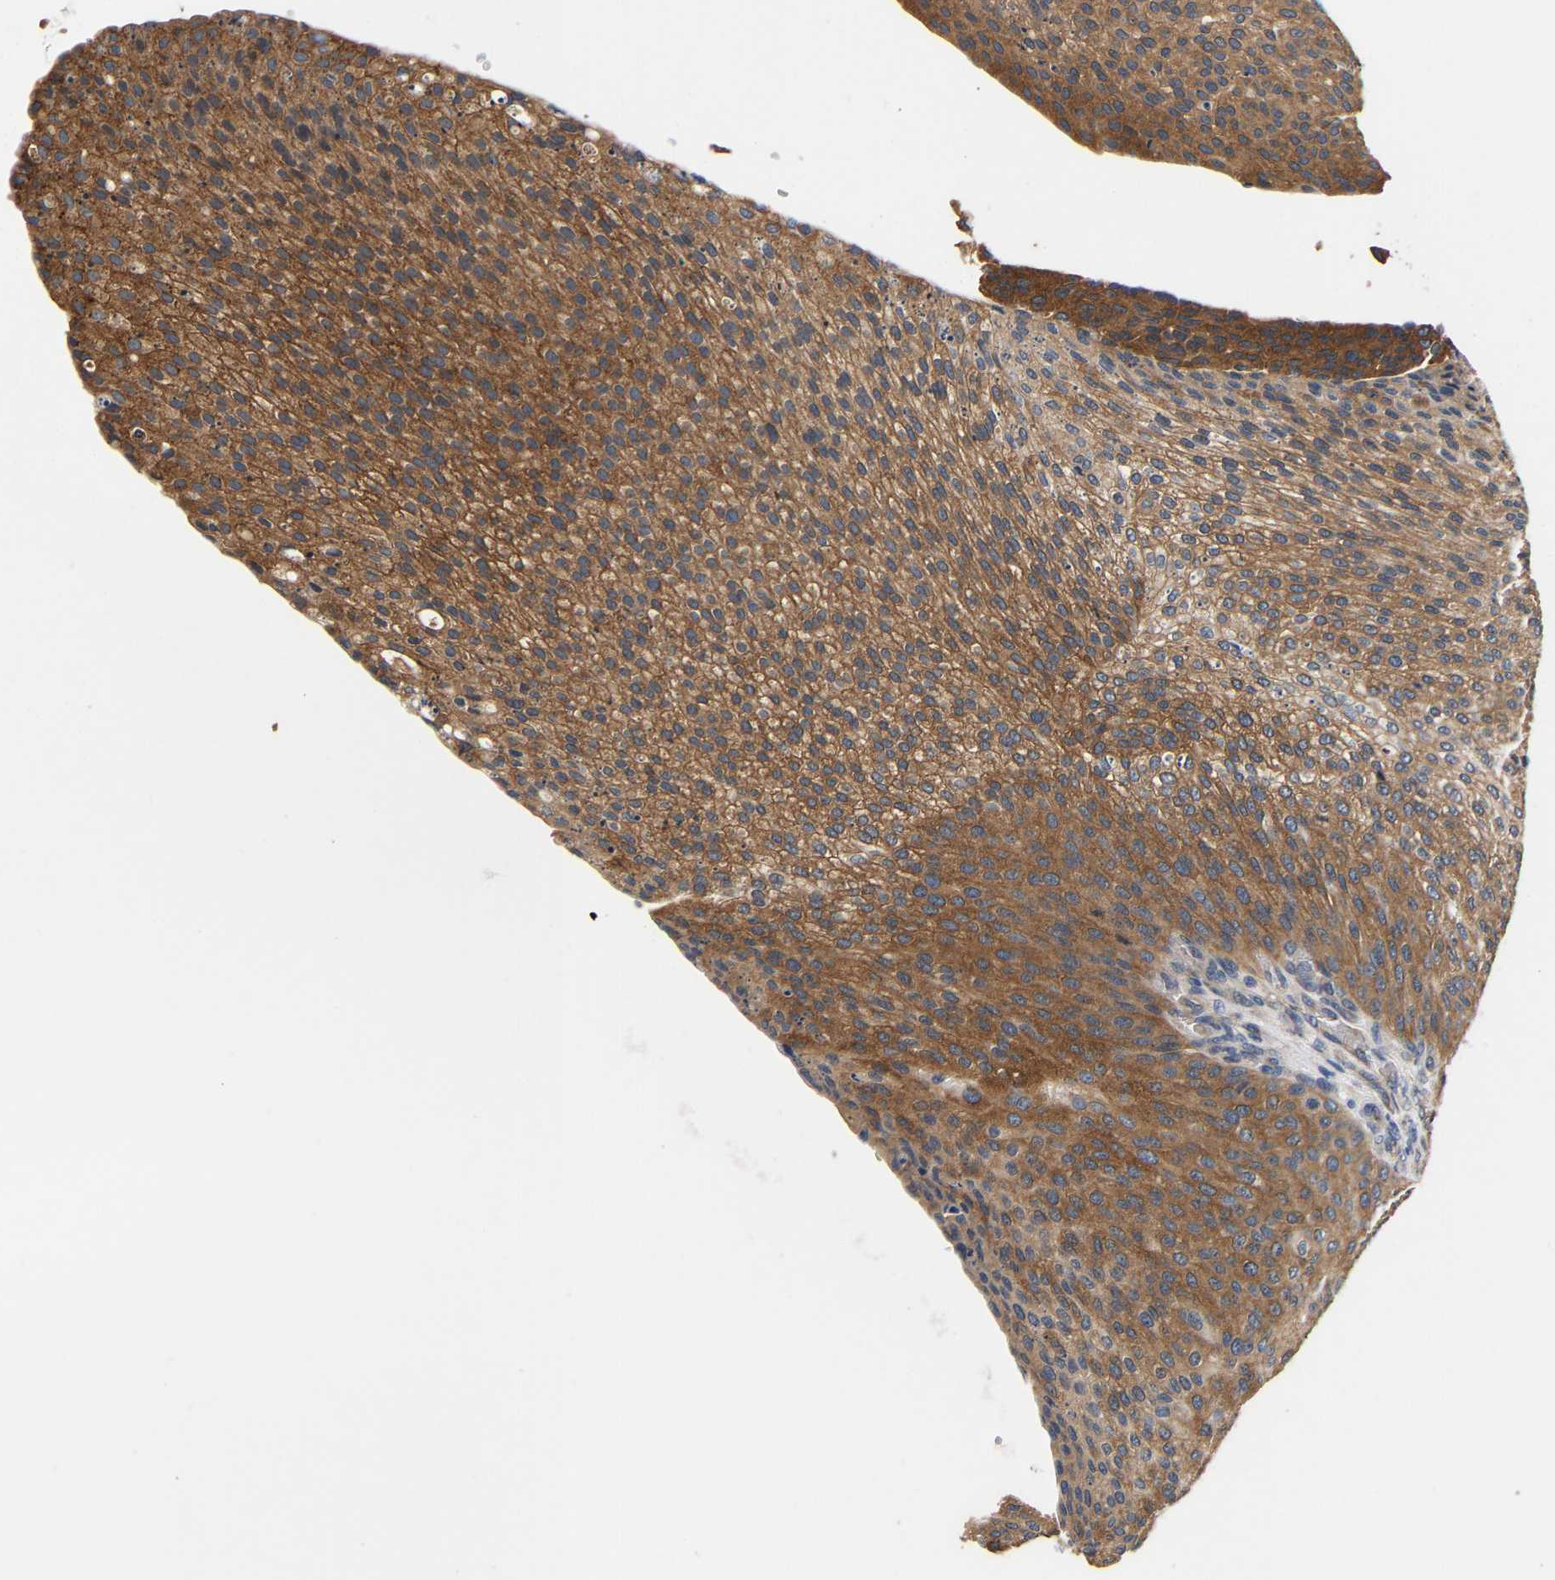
{"staining": {"intensity": "moderate", "quantity": ">75%", "location": "cytoplasmic/membranous"}, "tissue": "urothelial cancer", "cell_type": "Tumor cells", "image_type": "cancer", "snomed": [{"axis": "morphology", "description": "Urothelial carcinoma, Low grade"}, {"axis": "topography", "description": "Smooth muscle"}, {"axis": "topography", "description": "Urinary bladder"}], "caption": "Human urothelial cancer stained with a protein marker exhibits moderate staining in tumor cells.", "gene": "LRBA", "patient": {"sex": "male", "age": 60}}